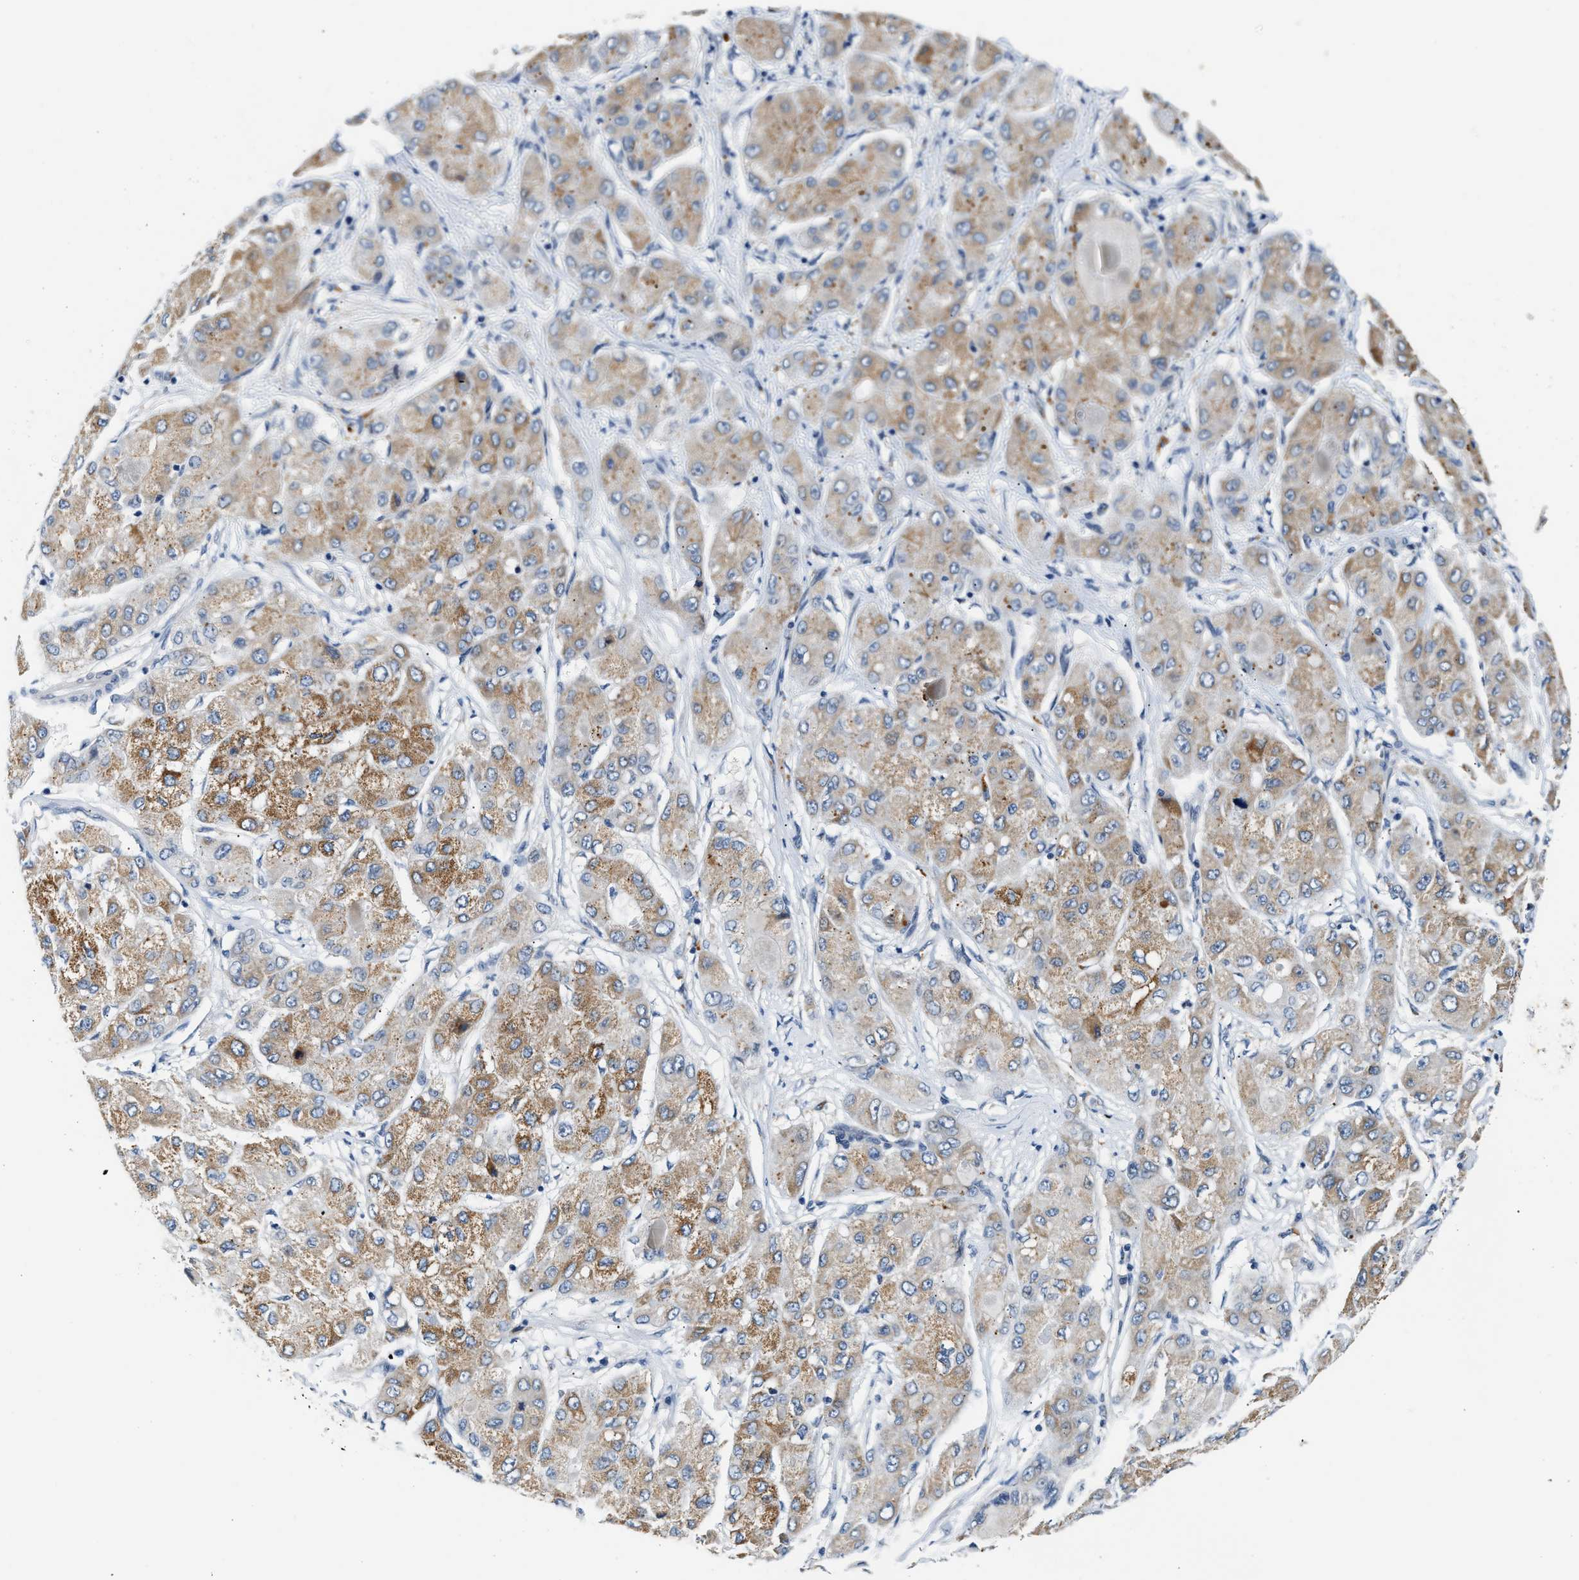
{"staining": {"intensity": "moderate", "quantity": ">75%", "location": "cytoplasmic/membranous"}, "tissue": "liver cancer", "cell_type": "Tumor cells", "image_type": "cancer", "snomed": [{"axis": "morphology", "description": "Carcinoma, Hepatocellular, NOS"}, {"axis": "topography", "description": "Liver"}], "caption": "Immunohistochemical staining of human liver cancer (hepatocellular carcinoma) exhibits medium levels of moderate cytoplasmic/membranous staining in approximately >75% of tumor cells. The protein is shown in brown color, while the nuclei are stained blue.", "gene": "PPM1H", "patient": {"sex": "male", "age": 80}}